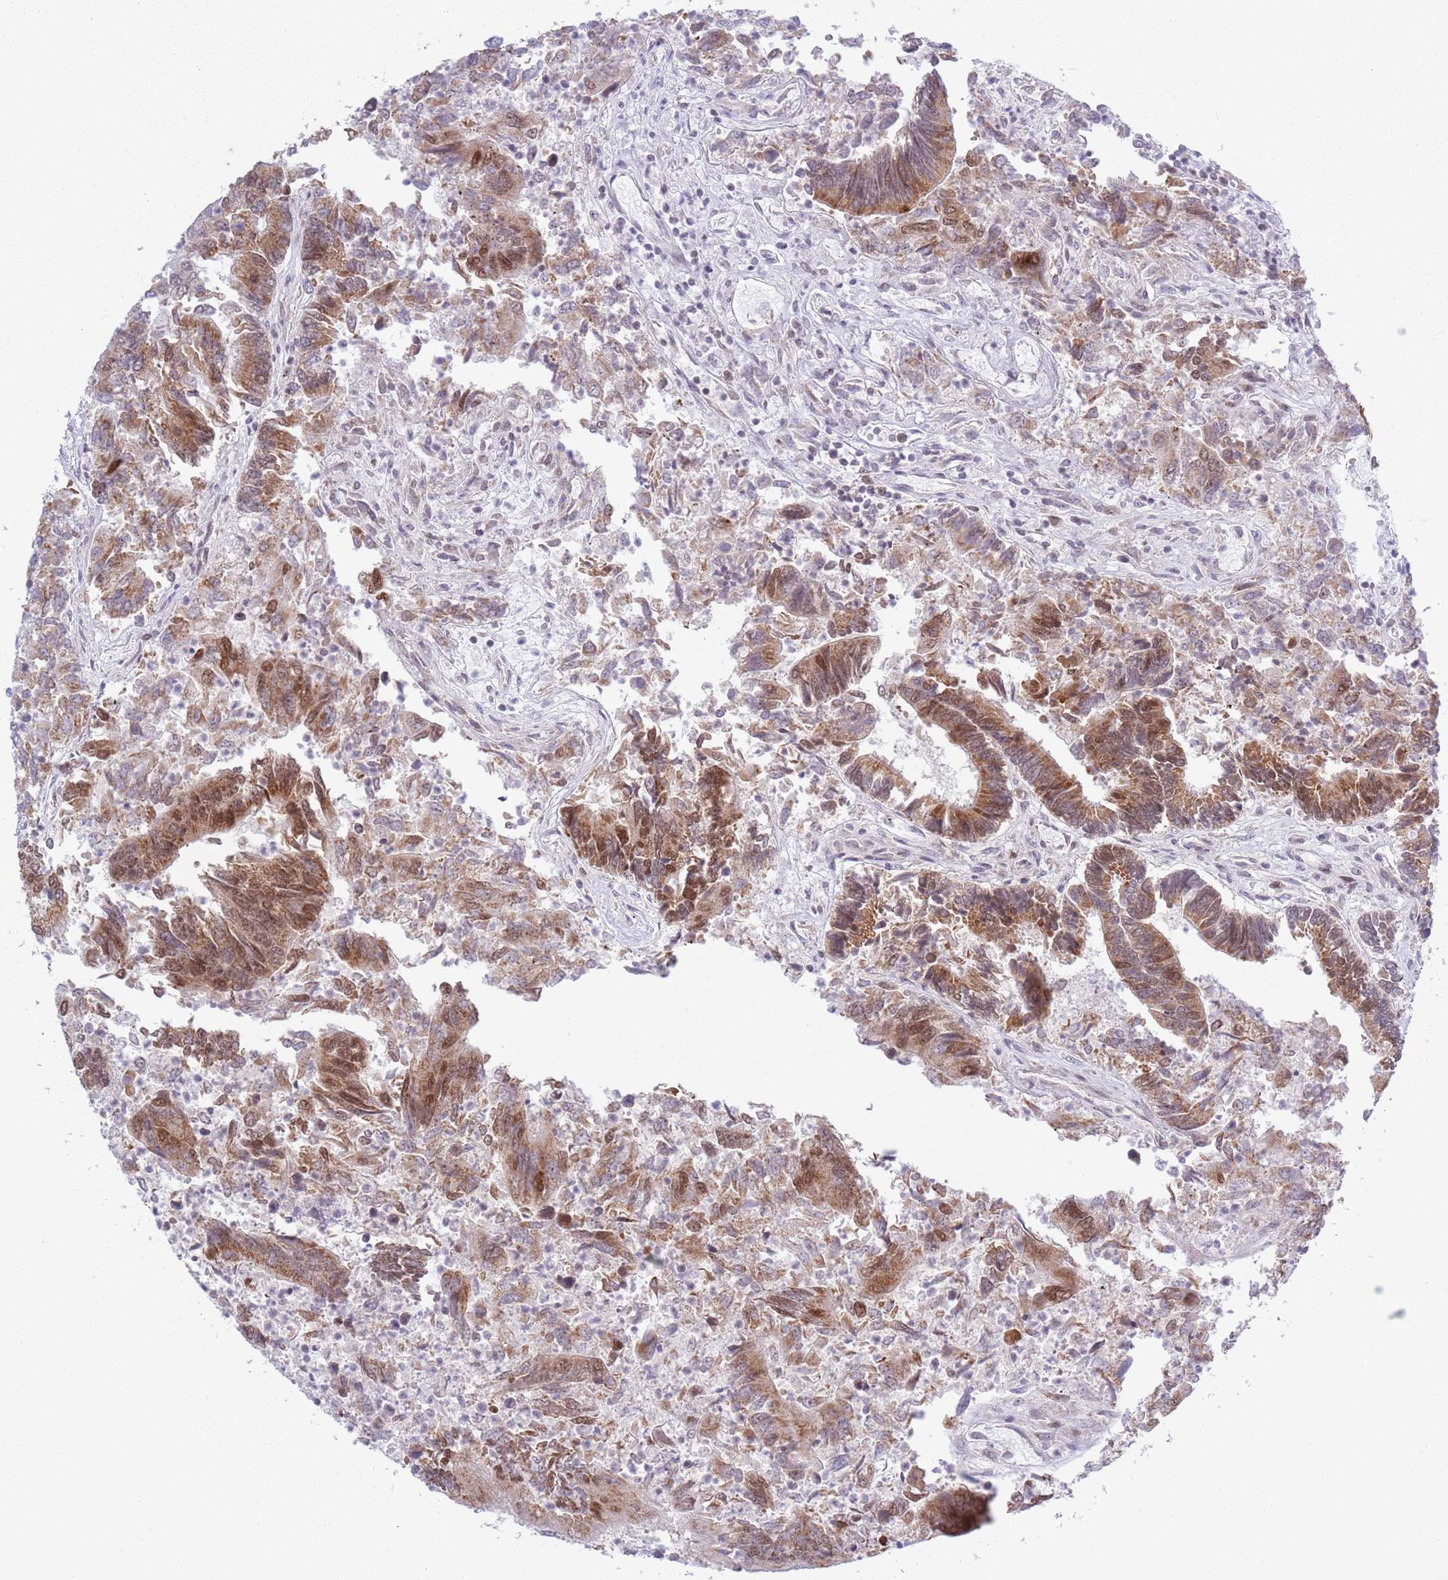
{"staining": {"intensity": "moderate", "quantity": ">75%", "location": "cytoplasmic/membranous,nuclear"}, "tissue": "colorectal cancer", "cell_type": "Tumor cells", "image_type": "cancer", "snomed": [{"axis": "morphology", "description": "Adenocarcinoma, NOS"}, {"axis": "topography", "description": "Colon"}], "caption": "This photomicrograph shows colorectal adenocarcinoma stained with IHC to label a protein in brown. The cytoplasmic/membranous and nuclear of tumor cells show moderate positivity for the protein. Nuclei are counter-stained blue.", "gene": "MRPL34", "patient": {"sex": "female", "age": 67}}